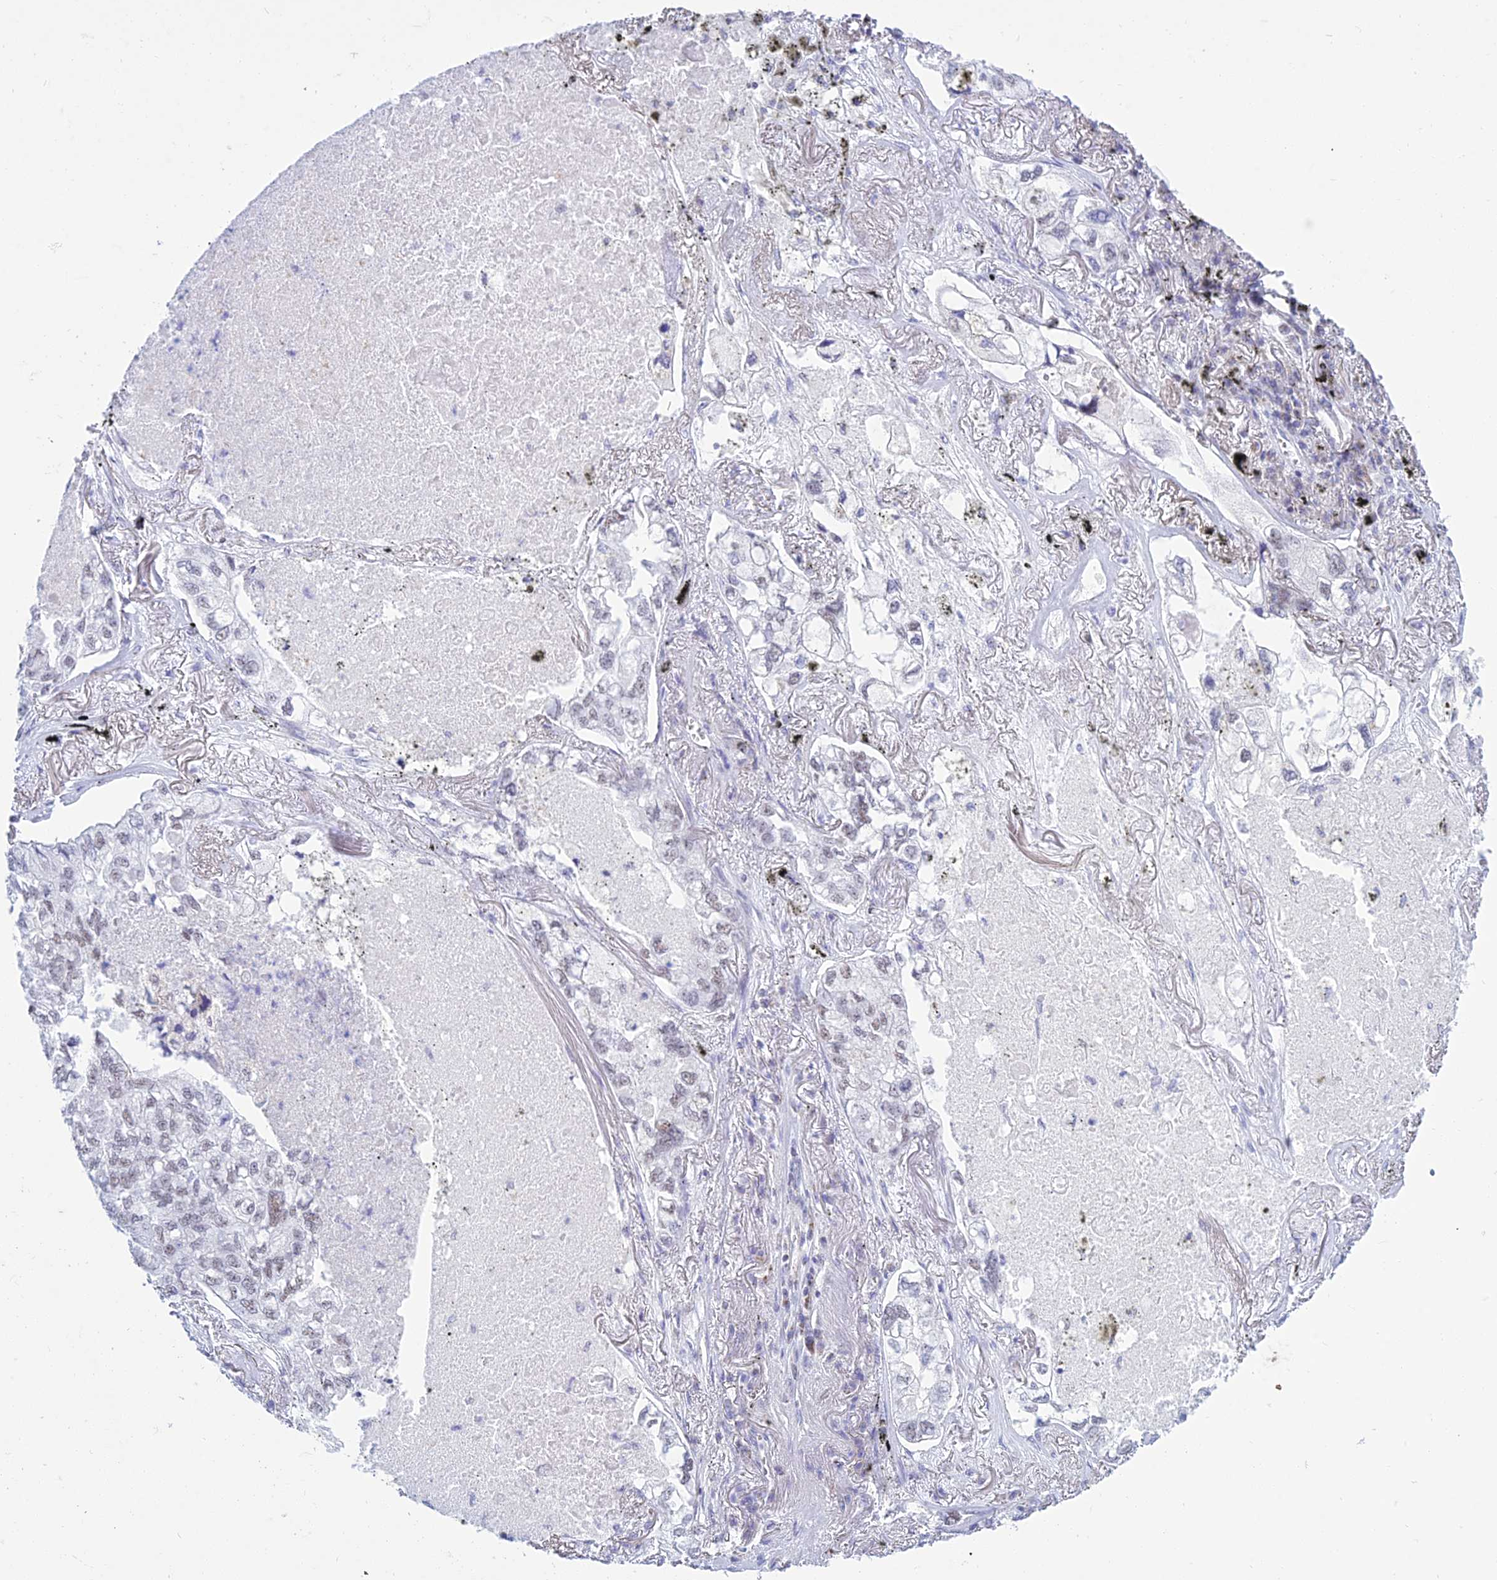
{"staining": {"intensity": "moderate", "quantity": "<25%", "location": "nuclear"}, "tissue": "lung cancer", "cell_type": "Tumor cells", "image_type": "cancer", "snomed": [{"axis": "morphology", "description": "Adenocarcinoma, NOS"}, {"axis": "topography", "description": "Lung"}], "caption": "Immunohistochemistry staining of lung cancer, which reveals low levels of moderate nuclear staining in about <25% of tumor cells indicating moderate nuclear protein positivity. The staining was performed using DAB (brown) for protein detection and nuclei were counterstained in hematoxylin (blue).", "gene": "KLF14", "patient": {"sex": "male", "age": 65}}